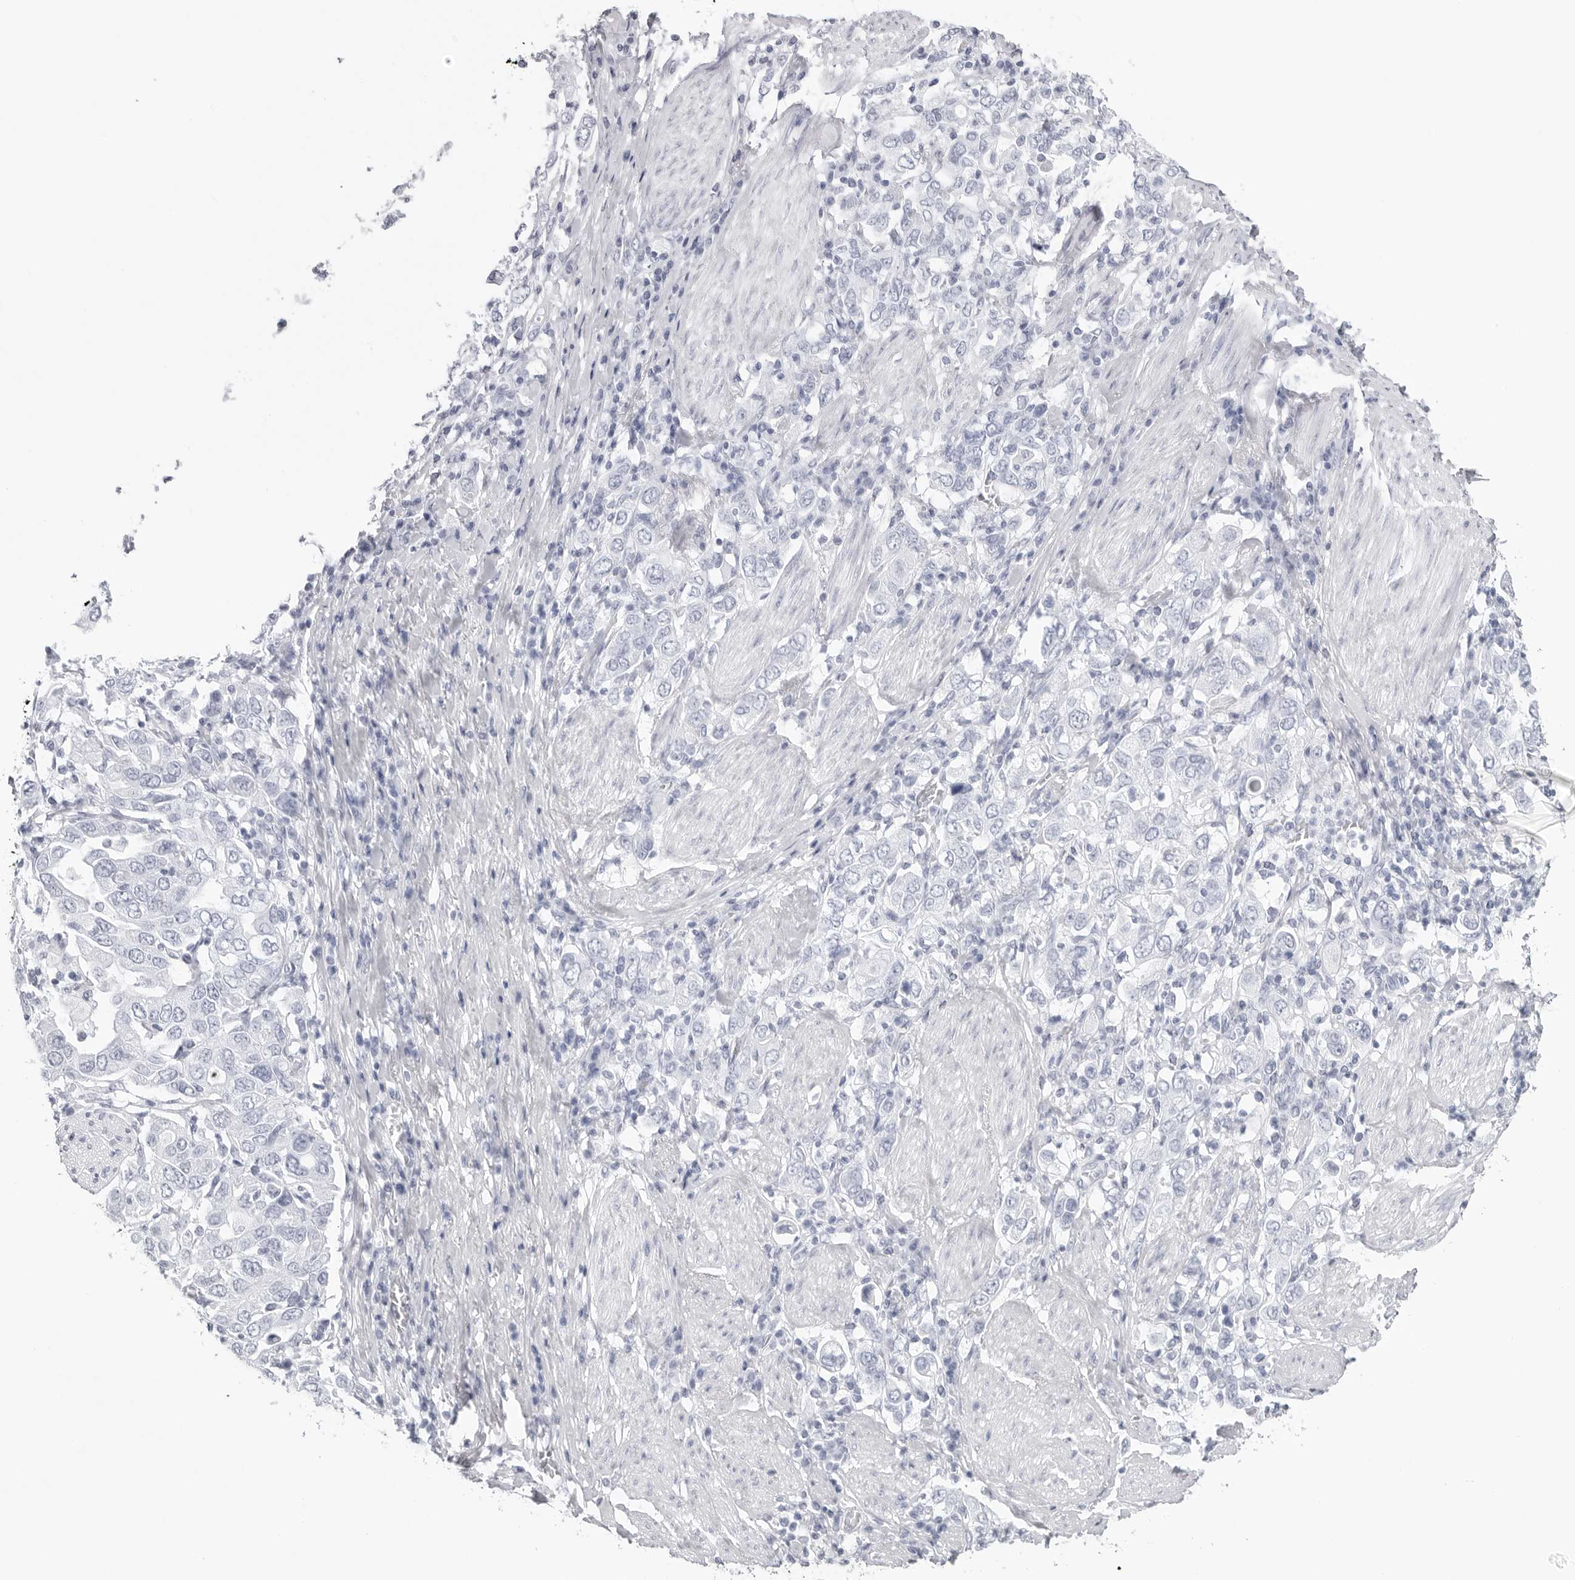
{"staining": {"intensity": "negative", "quantity": "none", "location": "none"}, "tissue": "stomach cancer", "cell_type": "Tumor cells", "image_type": "cancer", "snomed": [{"axis": "morphology", "description": "Adenocarcinoma, NOS"}, {"axis": "topography", "description": "Stomach, upper"}], "caption": "Immunohistochemistry (IHC) of human adenocarcinoma (stomach) shows no positivity in tumor cells.", "gene": "CST2", "patient": {"sex": "male", "age": 62}}